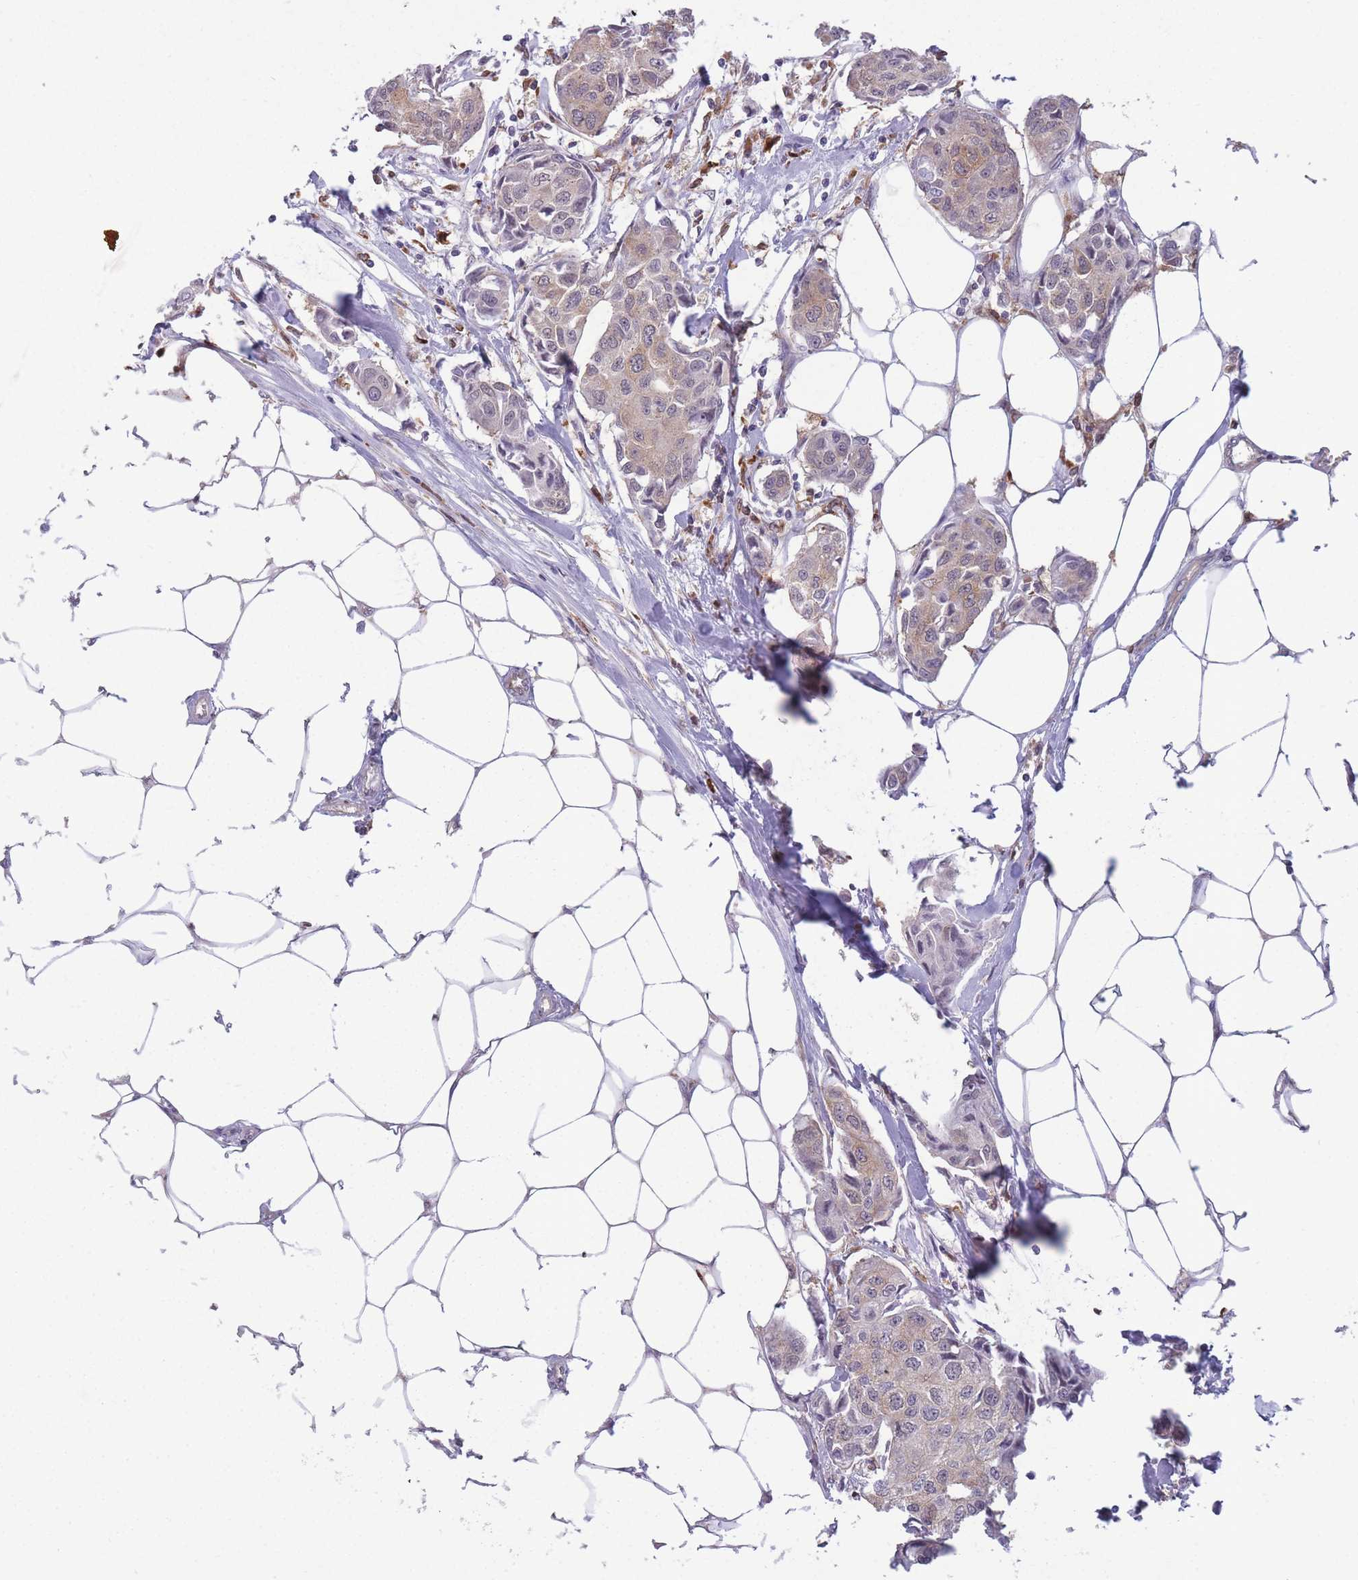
{"staining": {"intensity": "weak", "quantity": ">75%", "location": "cytoplasmic/membranous"}, "tissue": "breast cancer", "cell_type": "Tumor cells", "image_type": "cancer", "snomed": [{"axis": "morphology", "description": "Duct carcinoma"}, {"axis": "topography", "description": "Breast"}, {"axis": "topography", "description": "Lymph node"}], "caption": "Breast cancer tissue exhibits weak cytoplasmic/membranous staining in about >75% of tumor cells, visualized by immunohistochemistry.", "gene": "TMEM121", "patient": {"sex": "female", "age": 80}}